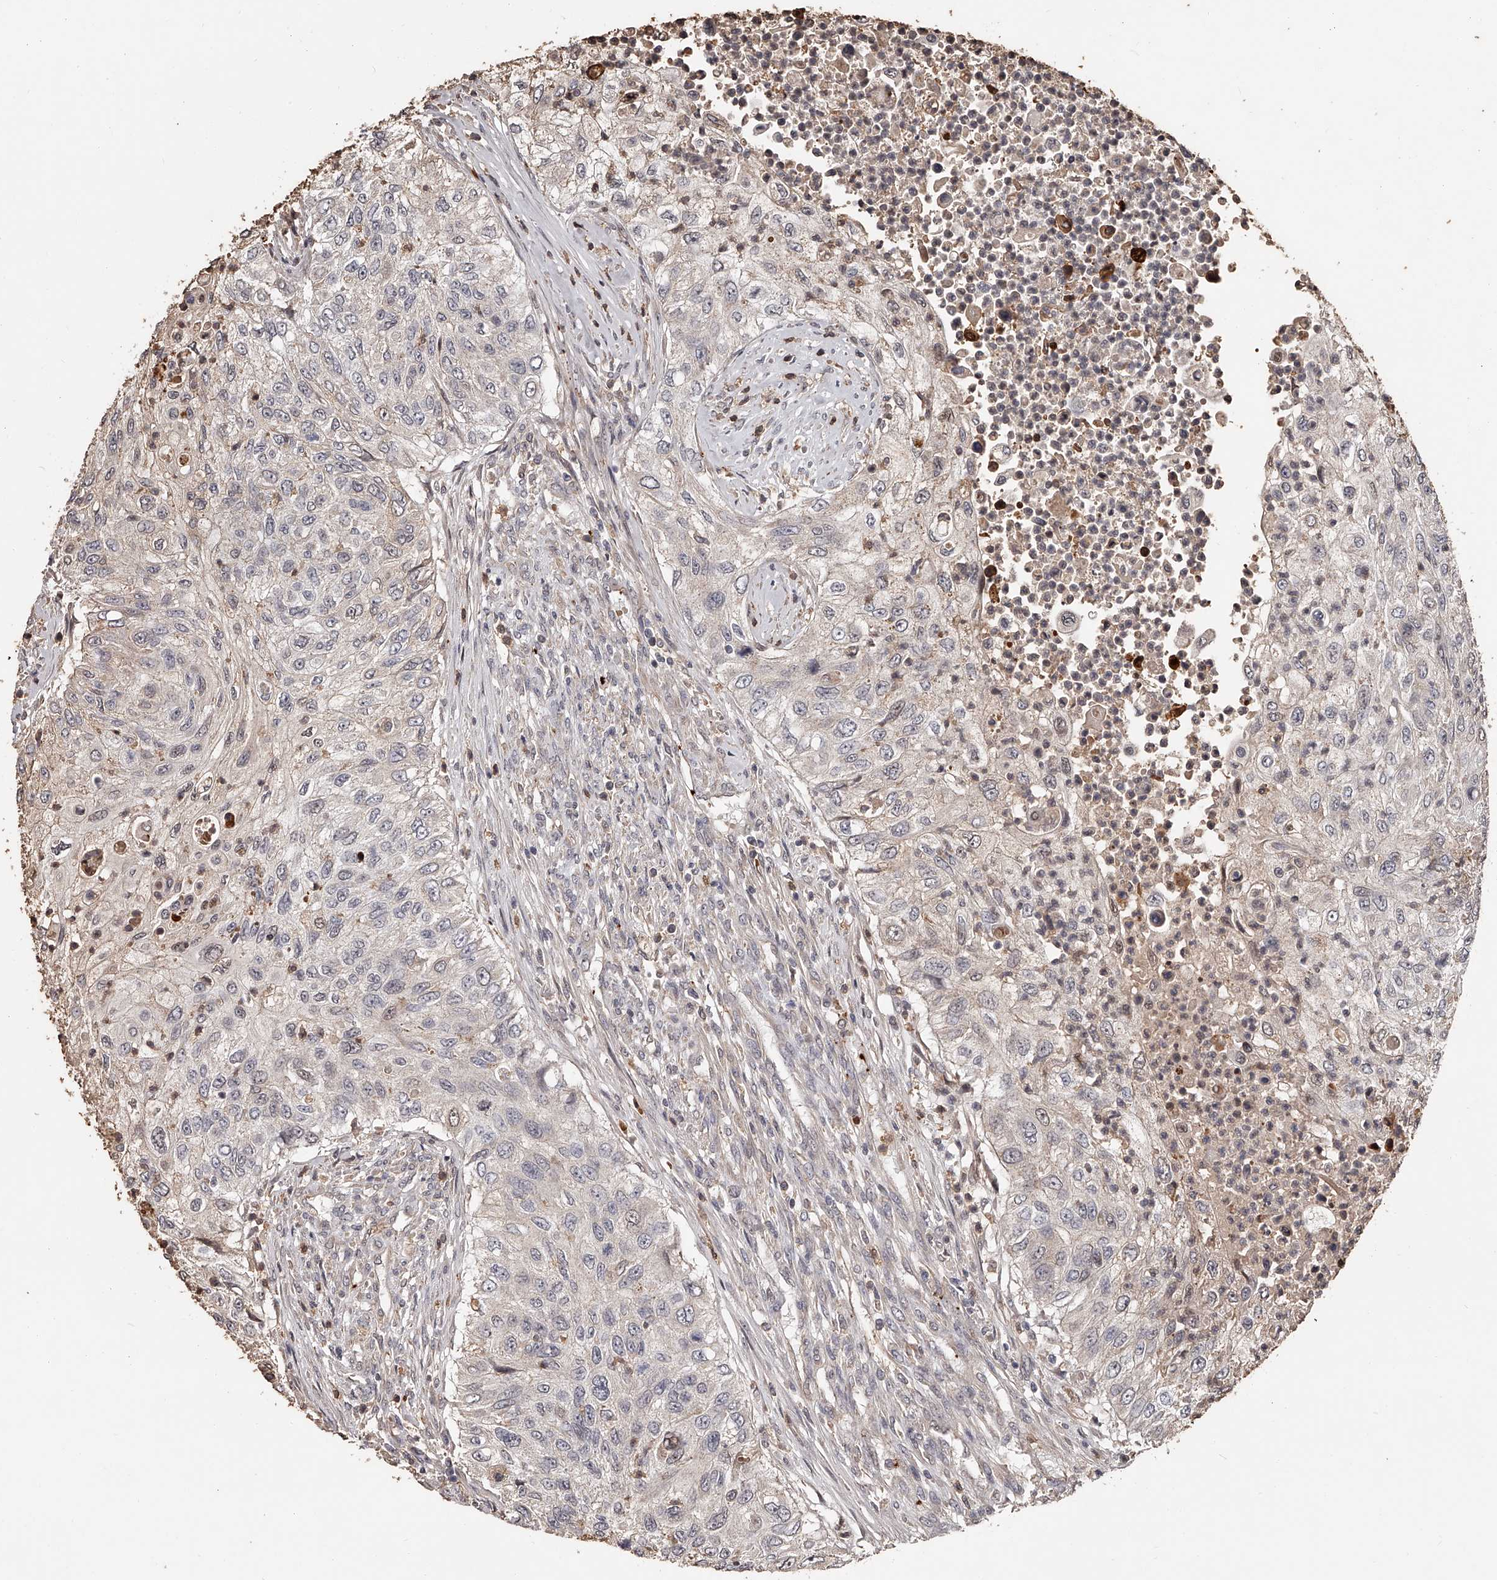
{"staining": {"intensity": "negative", "quantity": "none", "location": "none"}, "tissue": "urothelial cancer", "cell_type": "Tumor cells", "image_type": "cancer", "snomed": [{"axis": "morphology", "description": "Urothelial carcinoma, High grade"}, {"axis": "topography", "description": "Urinary bladder"}], "caption": "A high-resolution histopathology image shows immunohistochemistry (IHC) staining of urothelial cancer, which reveals no significant expression in tumor cells.", "gene": "URGCP", "patient": {"sex": "female", "age": 60}}